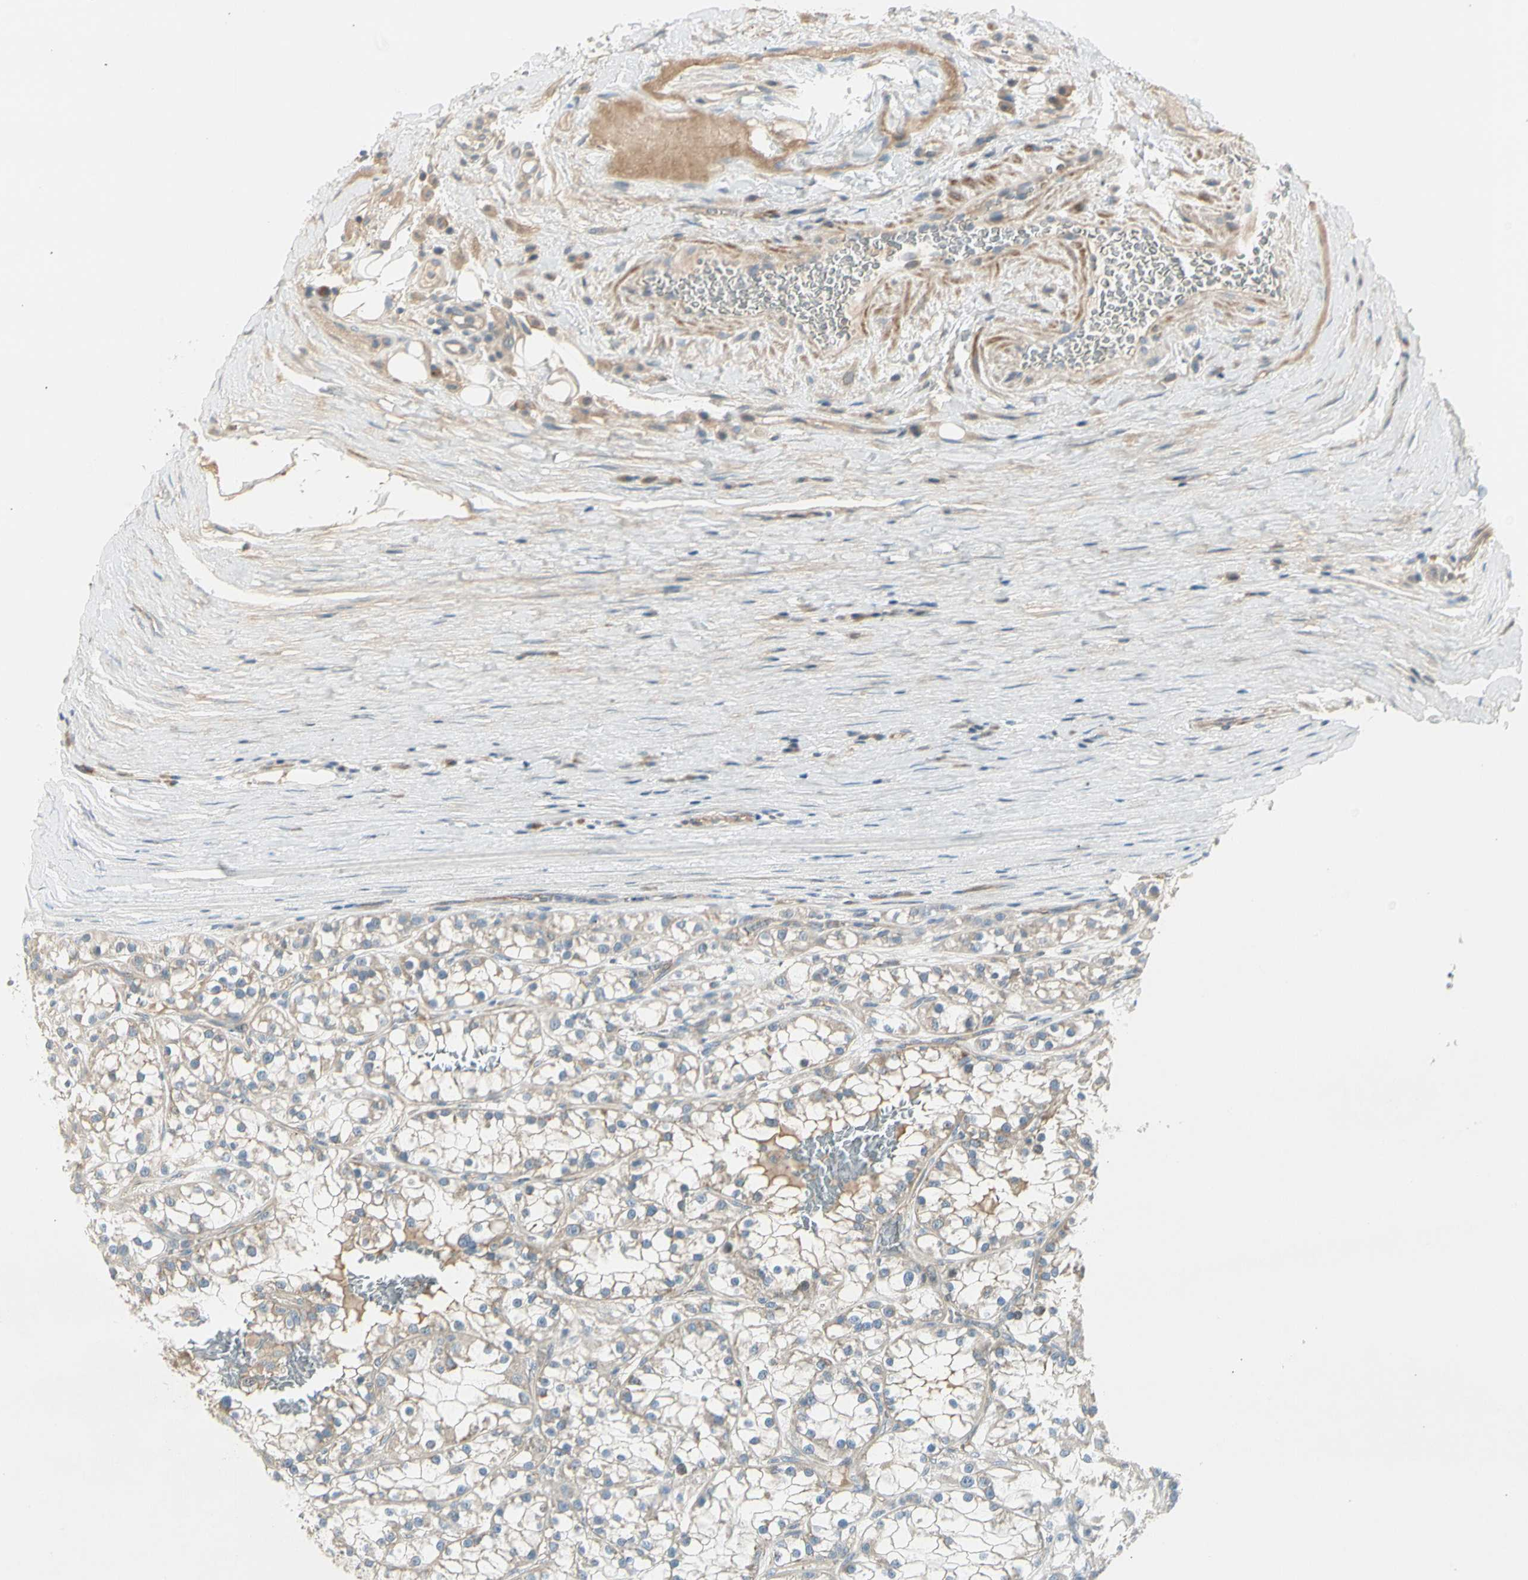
{"staining": {"intensity": "weak", "quantity": "<25%", "location": "cytoplasmic/membranous"}, "tissue": "renal cancer", "cell_type": "Tumor cells", "image_type": "cancer", "snomed": [{"axis": "morphology", "description": "Adenocarcinoma, NOS"}, {"axis": "topography", "description": "Kidney"}], "caption": "A photomicrograph of renal cancer (adenocarcinoma) stained for a protein shows no brown staining in tumor cells.", "gene": "ADGRA3", "patient": {"sex": "female", "age": 52}}